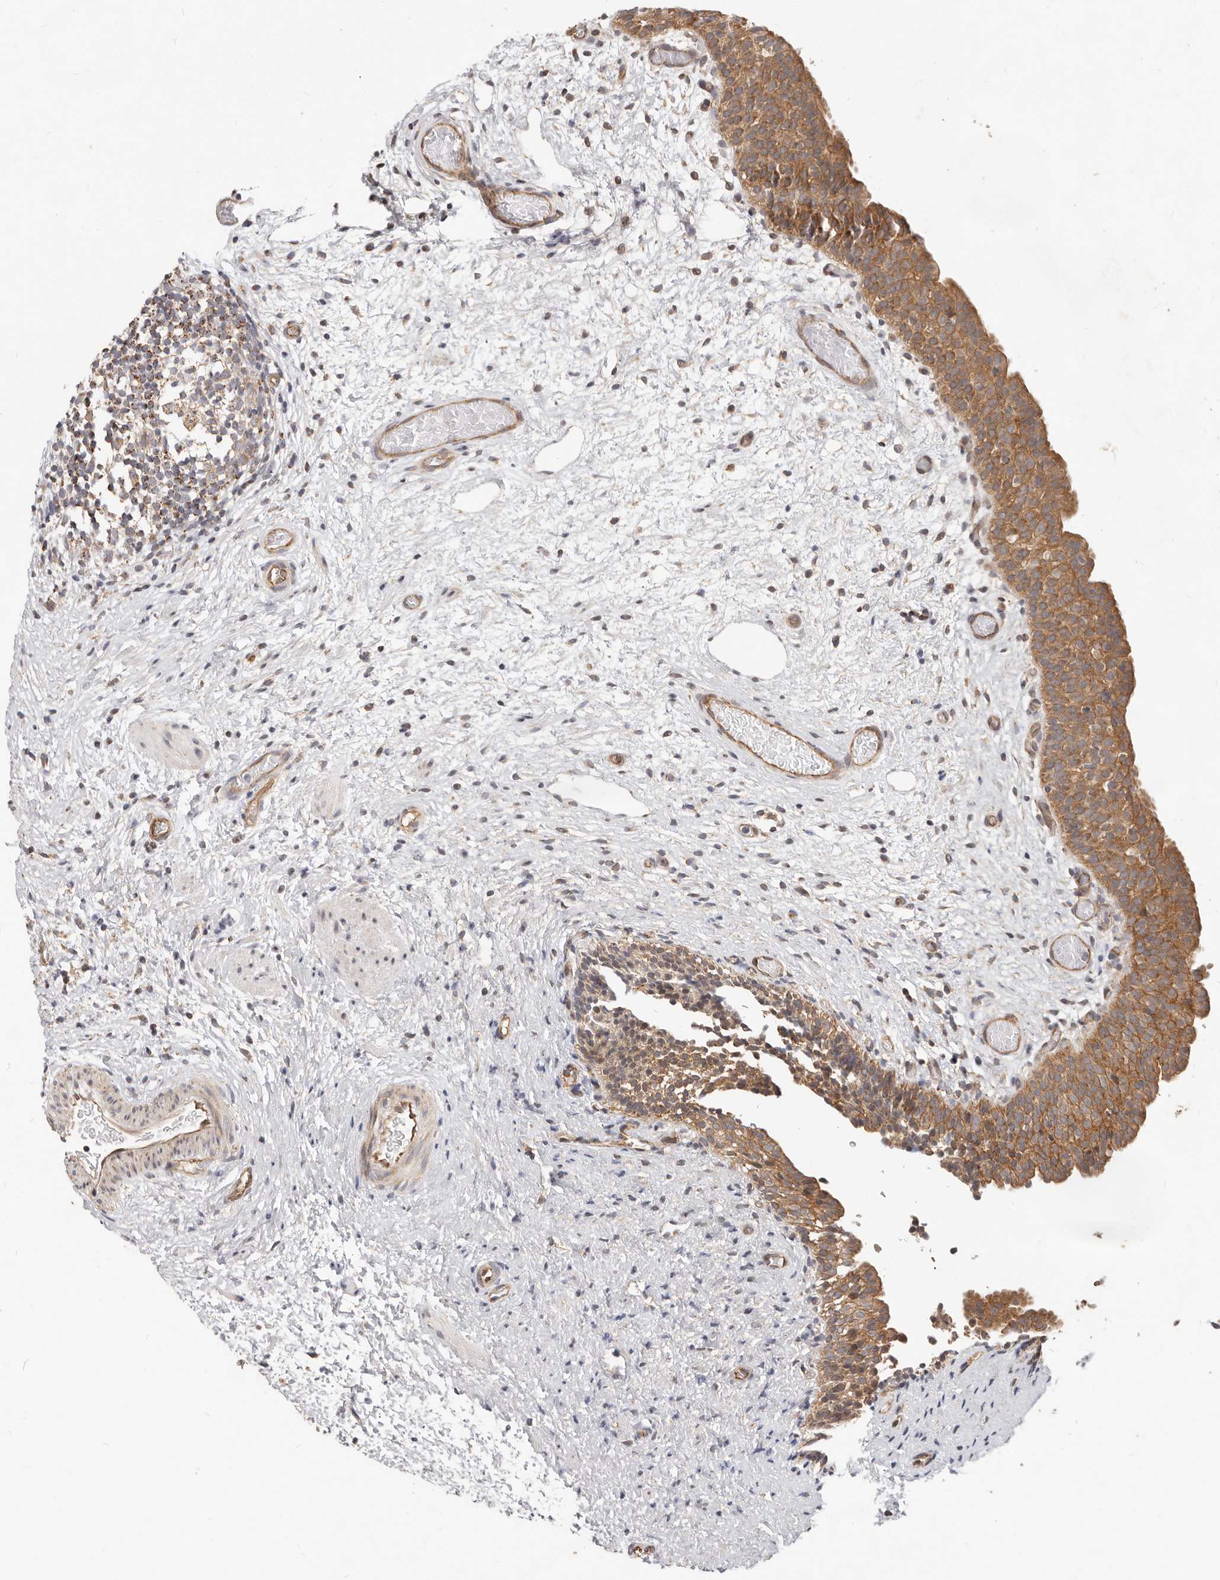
{"staining": {"intensity": "moderate", "quantity": ">75%", "location": "cytoplasmic/membranous"}, "tissue": "urinary bladder", "cell_type": "Urothelial cells", "image_type": "normal", "snomed": [{"axis": "morphology", "description": "Normal tissue, NOS"}, {"axis": "topography", "description": "Urinary bladder"}], "caption": "This image reveals unremarkable urinary bladder stained with IHC to label a protein in brown. The cytoplasmic/membranous of urothelial cells show moderate positivity for the protein. Nuclei are counter-stained blue.", "gene": "USP49", "patient": {"sex": "male", "age": 1}}